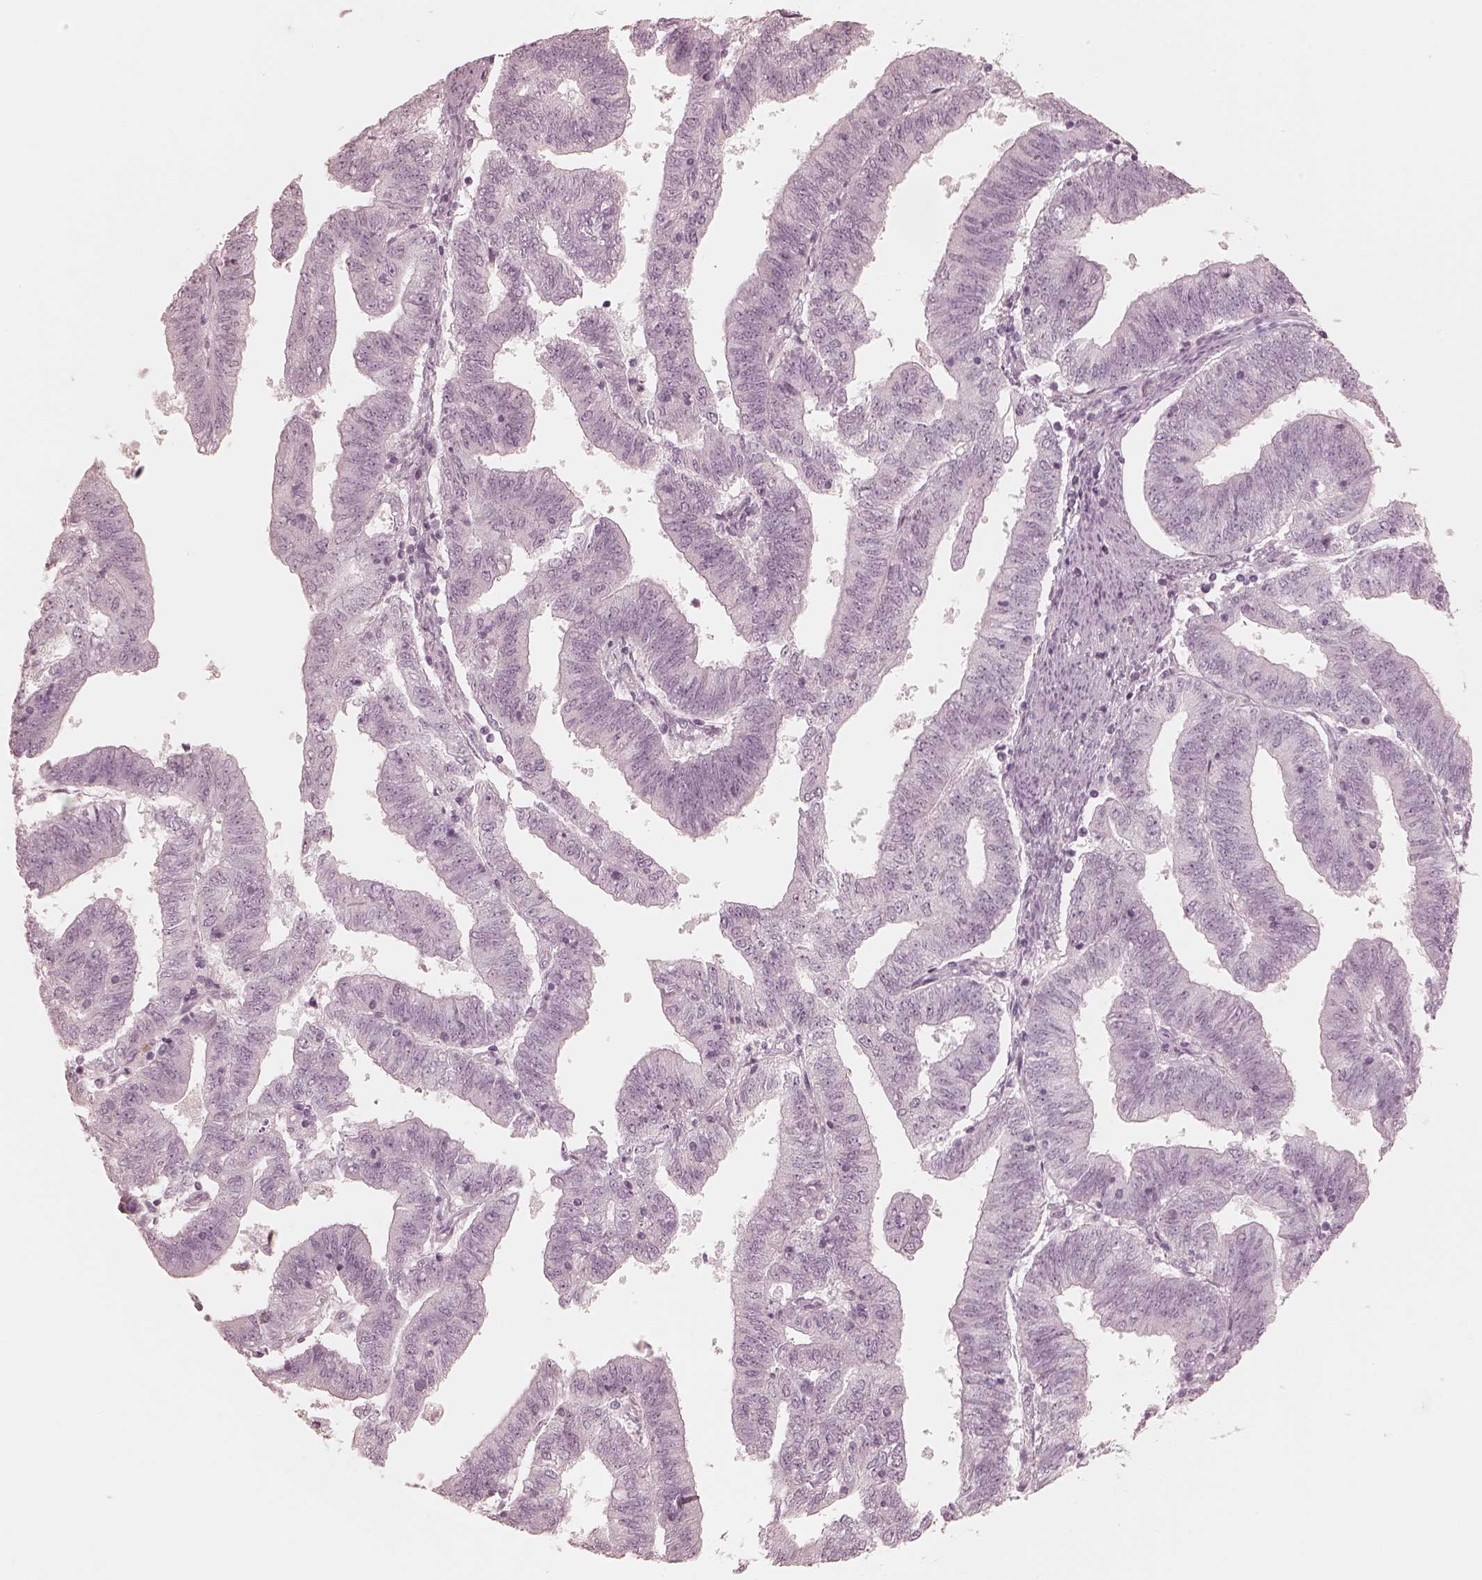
{"staining": {"intensity": "negative", "quantity": "none", "location": "none"}, "tissue": "endometrial cancer", "cell_type": "Tumor cells", "image_type": "cancer", "snomed": [{"axis": "morphology", "description": "Adenocarcinoma, NOS"}, {"axis": "topography", "description": "Endometrium"}], "caption": "Photomicrograph shows no significant protein expression in tumor cells of adenocarcinoma (endometrial). The staining was performed using DAB to visualize the protein expression in brown, while the nuclei were stained in blue with hematoxylin (Magnification: 20x).", "gene": "CALR3", "patient": {"sex": "female", "age": 82}}